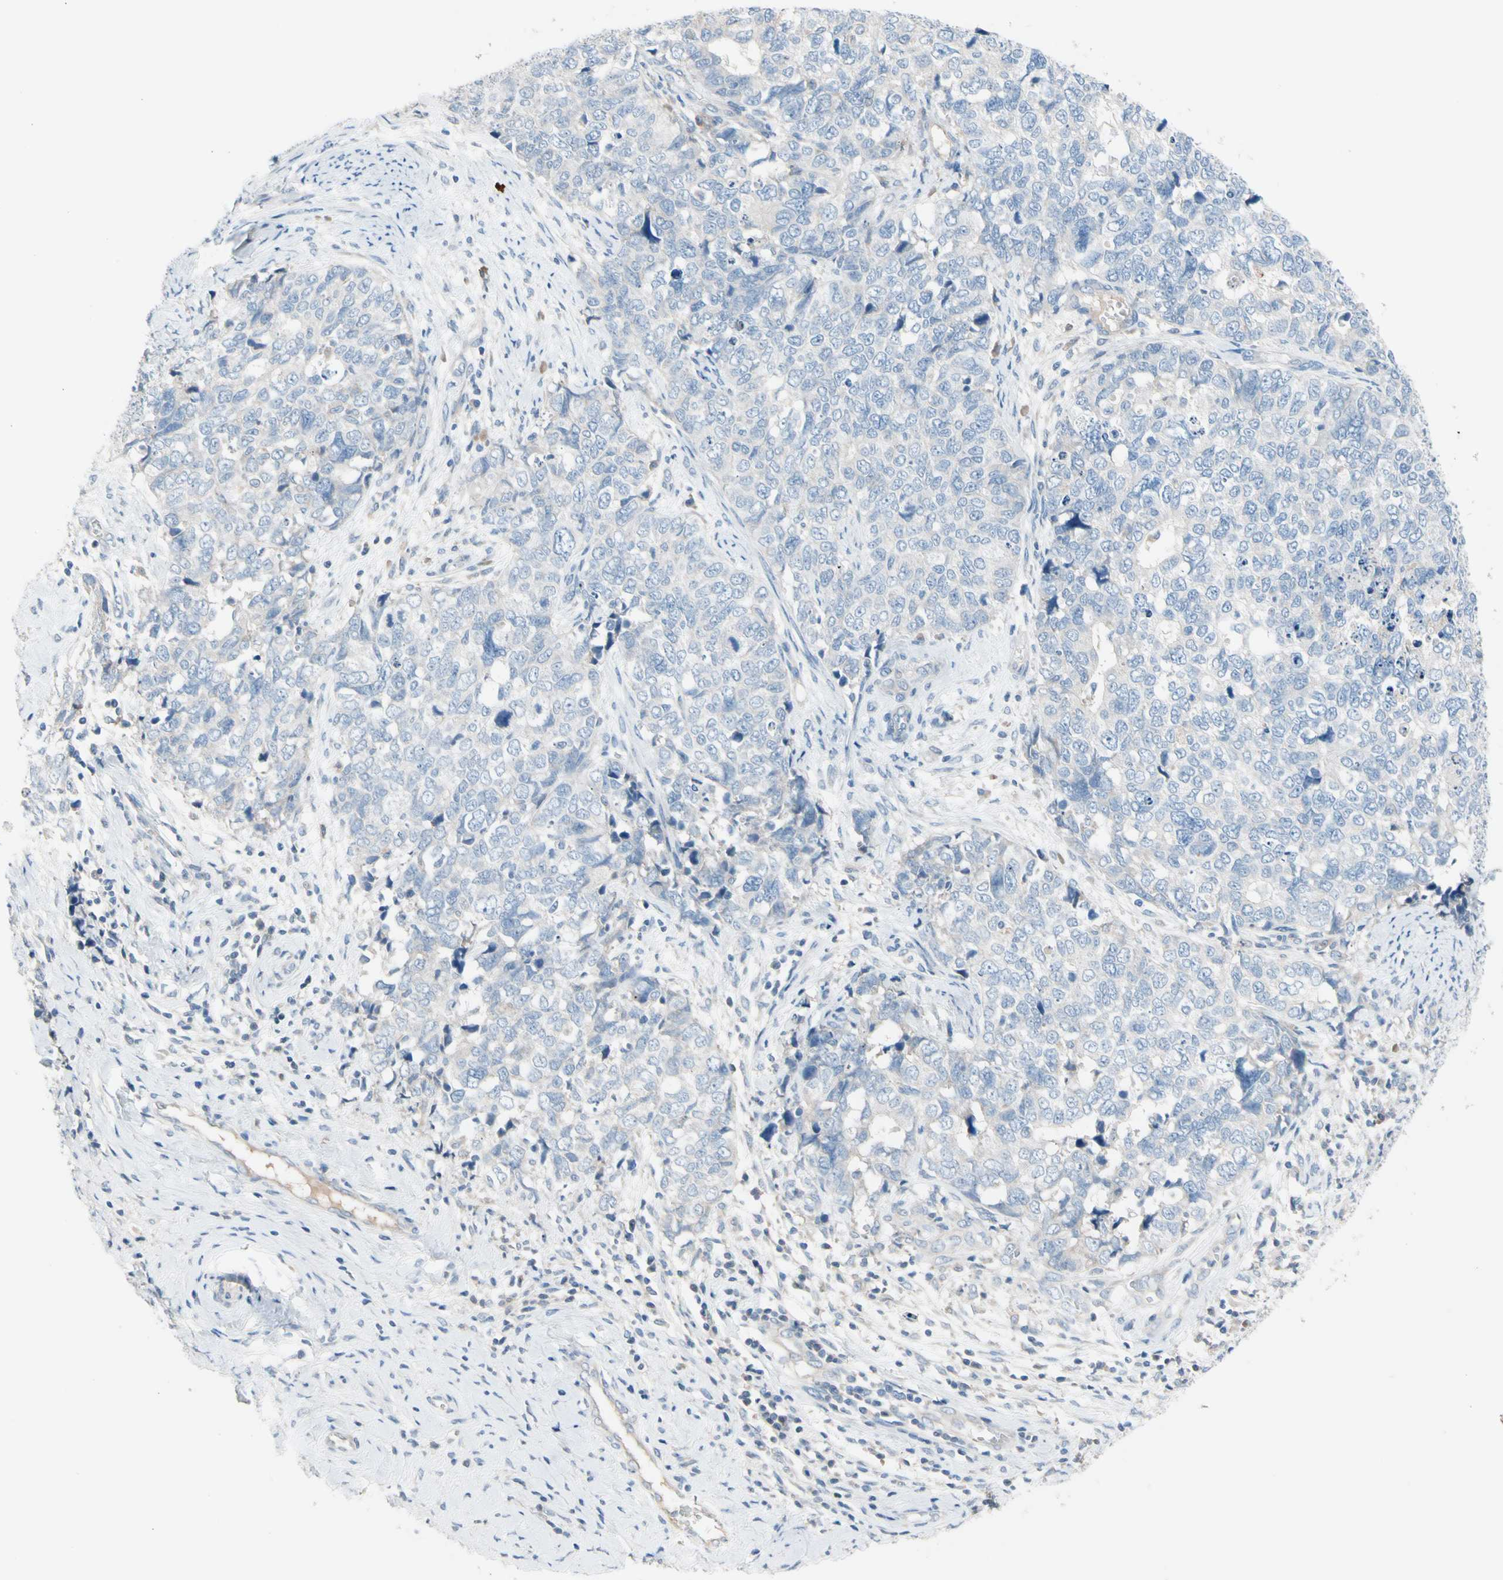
{"staining": {"intensity": "weak", "quantity": "<25%", "location": "cytoplasmic/membranous"}, "tissue": "cervical cancer", "cell_type": "Tumor cells", "image_type": "cancer", "snomed": [{"axis": "morphology", "description": "Squamous cell carcinoma, NOS"}, {"axis": "topography", "description": "Cervix"}], "caption": "Squamous cell carcinoma (cervical) was stained to show a protein in brown. There is no significant staining in tumor cells. The staining is performed using DAB brown chromogen with nuclei counter-stained in using hematoxylin.", "gene": "CASQ1", "patient": {"sex": "female", "age": 63}}